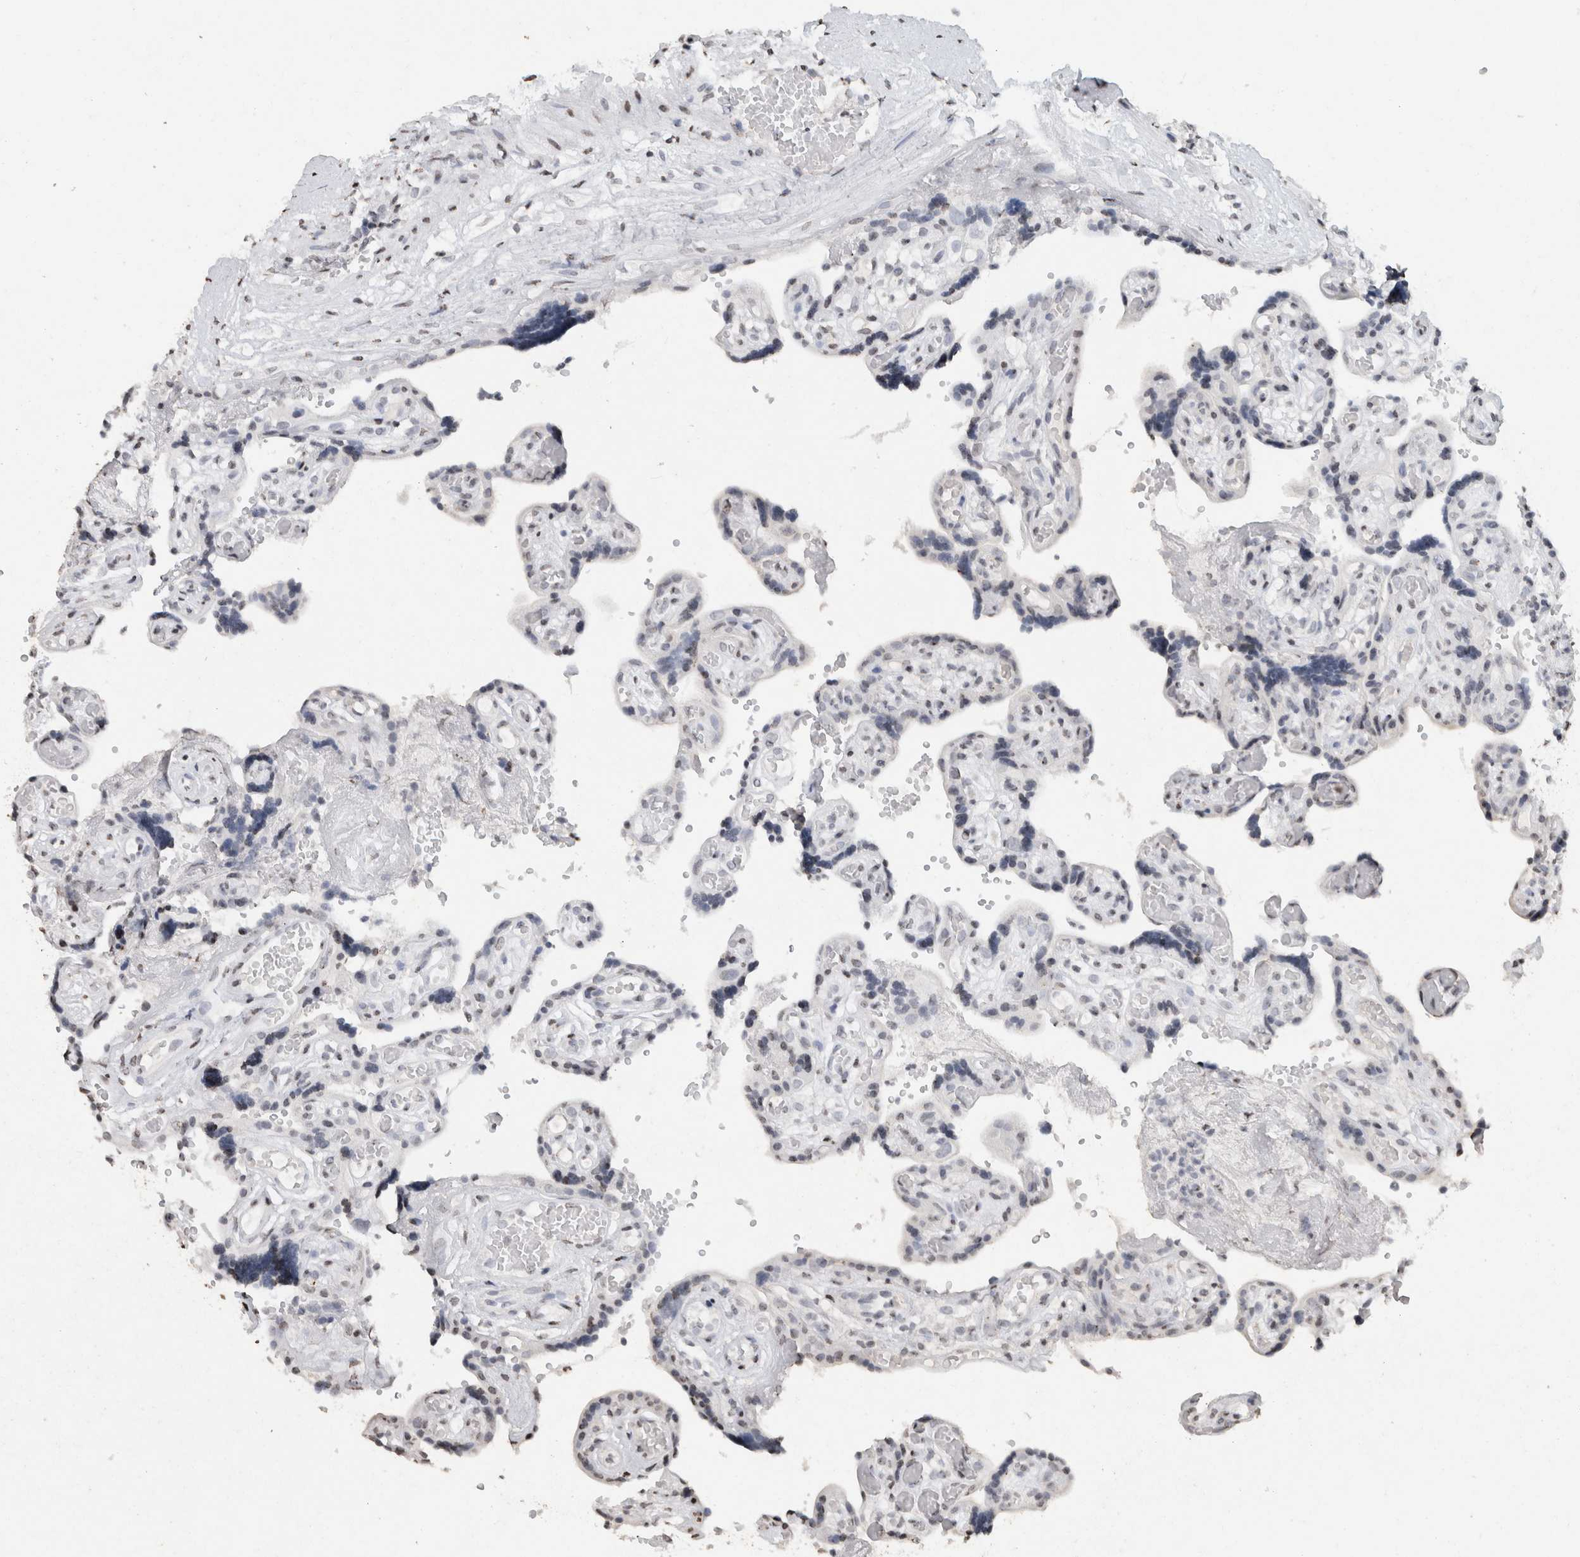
{"staining": {"intensity": "weak", "quantity": ">75%", "location": "nuclear"}, "tissue": "placenta", "cell_type": "Decidual cells", "image_type": "normal", "snomed": [{"axis": "morphology", "description": "Normal tissue, NOS"}, {"axis": "topography", "description": "Placenta"}], "caption": "Weak nuclear staining is identified in approximately >75% of decidual cells in normal placenta.", "gene": "CNTN1", "patient": {"sex": "female", "age": 30}}